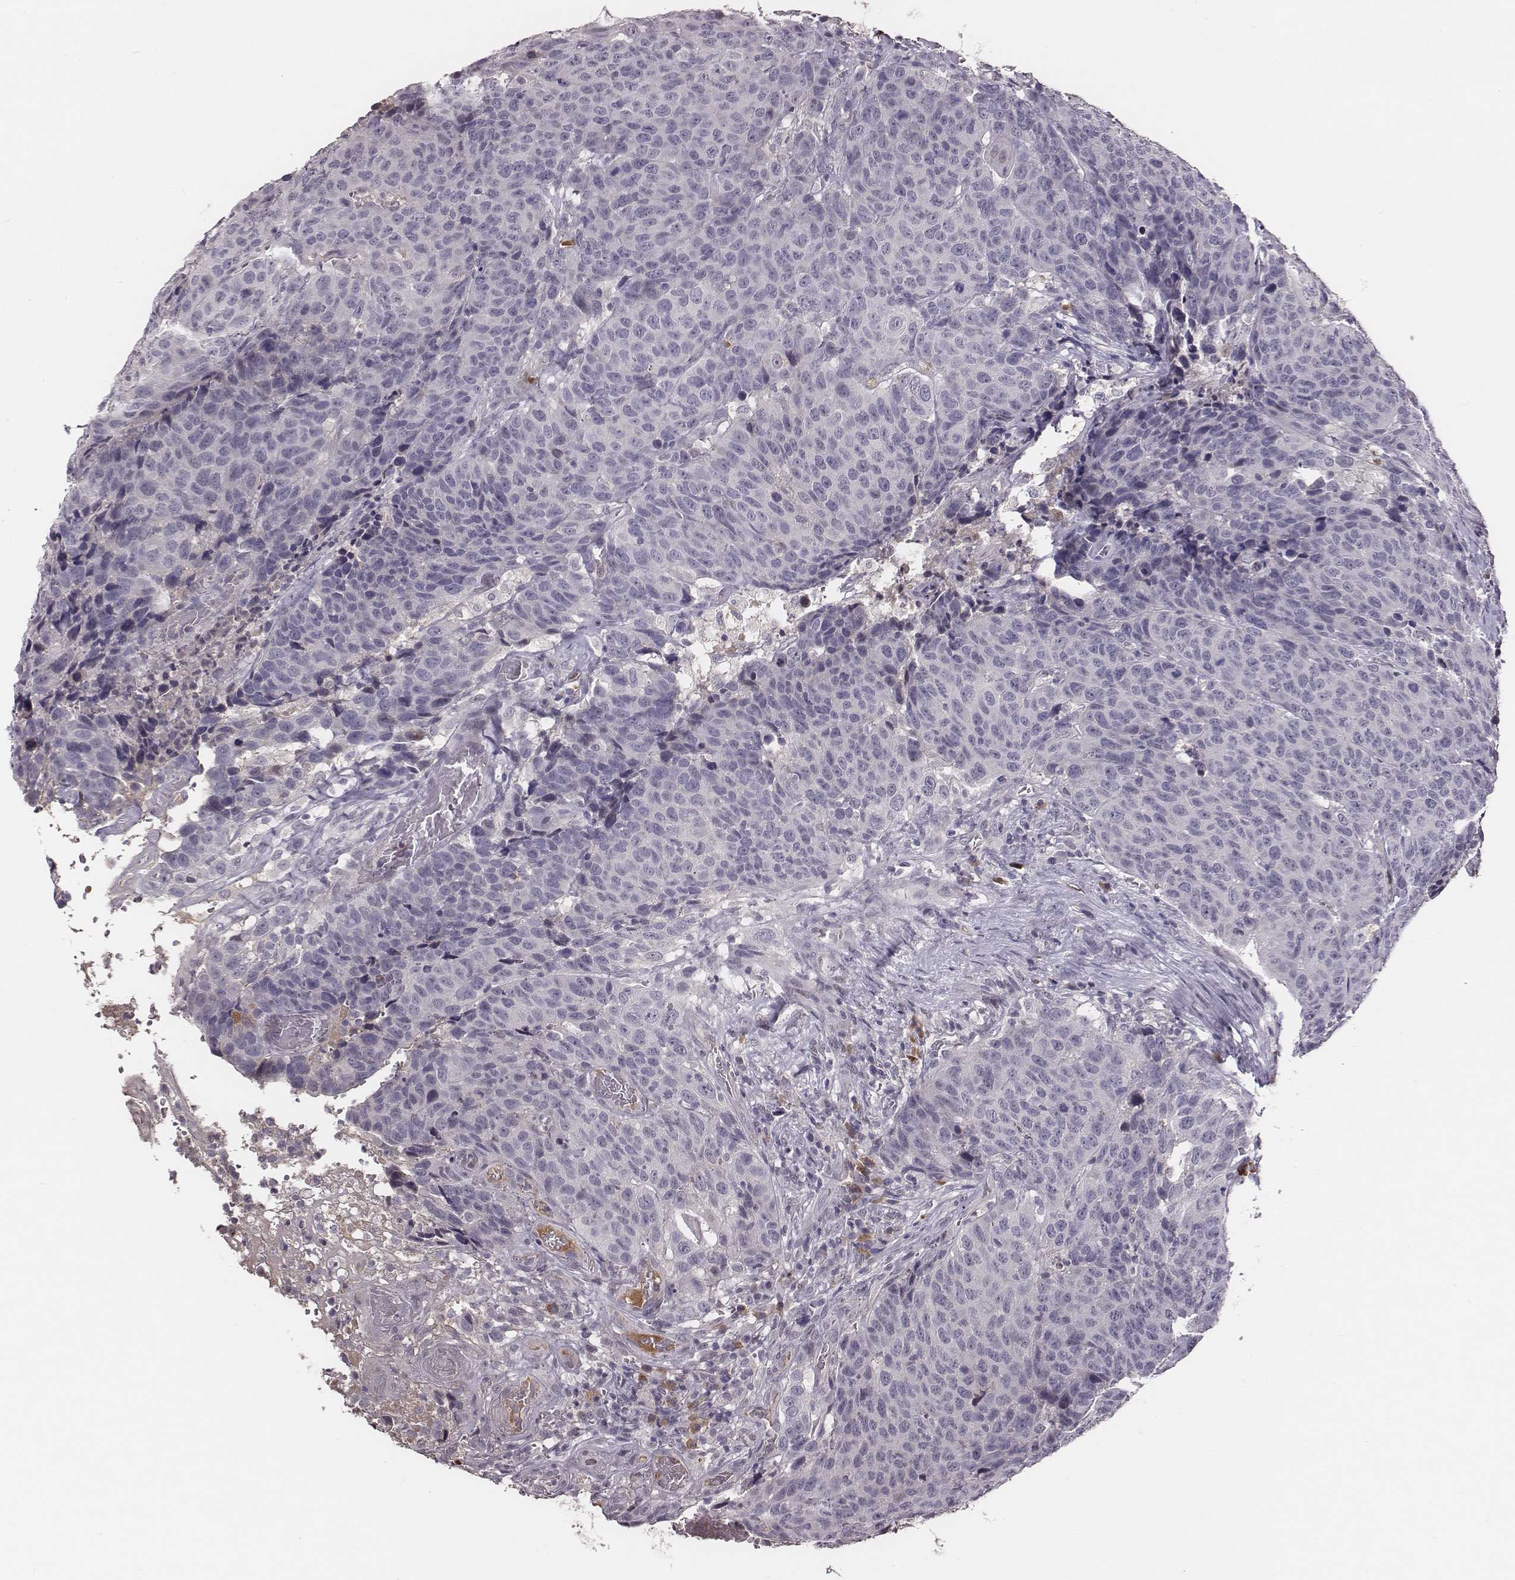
{"staining": {"intensity": "negative", "quantity": "none", "location": "none"}, "tissue": "head and neck cancer", "cell_type": "Tumor cells", "image_type": "cancer", "snomed": [{"axis": "morphology", "description": "Squamous cell carcinoma, NOS"}, {"axis": "topography", "description": "Head-Neck"}], "caption": "IHC micrograph of neoplastic tissue: human head and neck cancer stained with DAB (3,3'-diaminobenzidine) demonstrates no significant protein positivity in tumor cells.", "gene": "SLC22A6", "patient": {"sex": "male", "age": 66}}